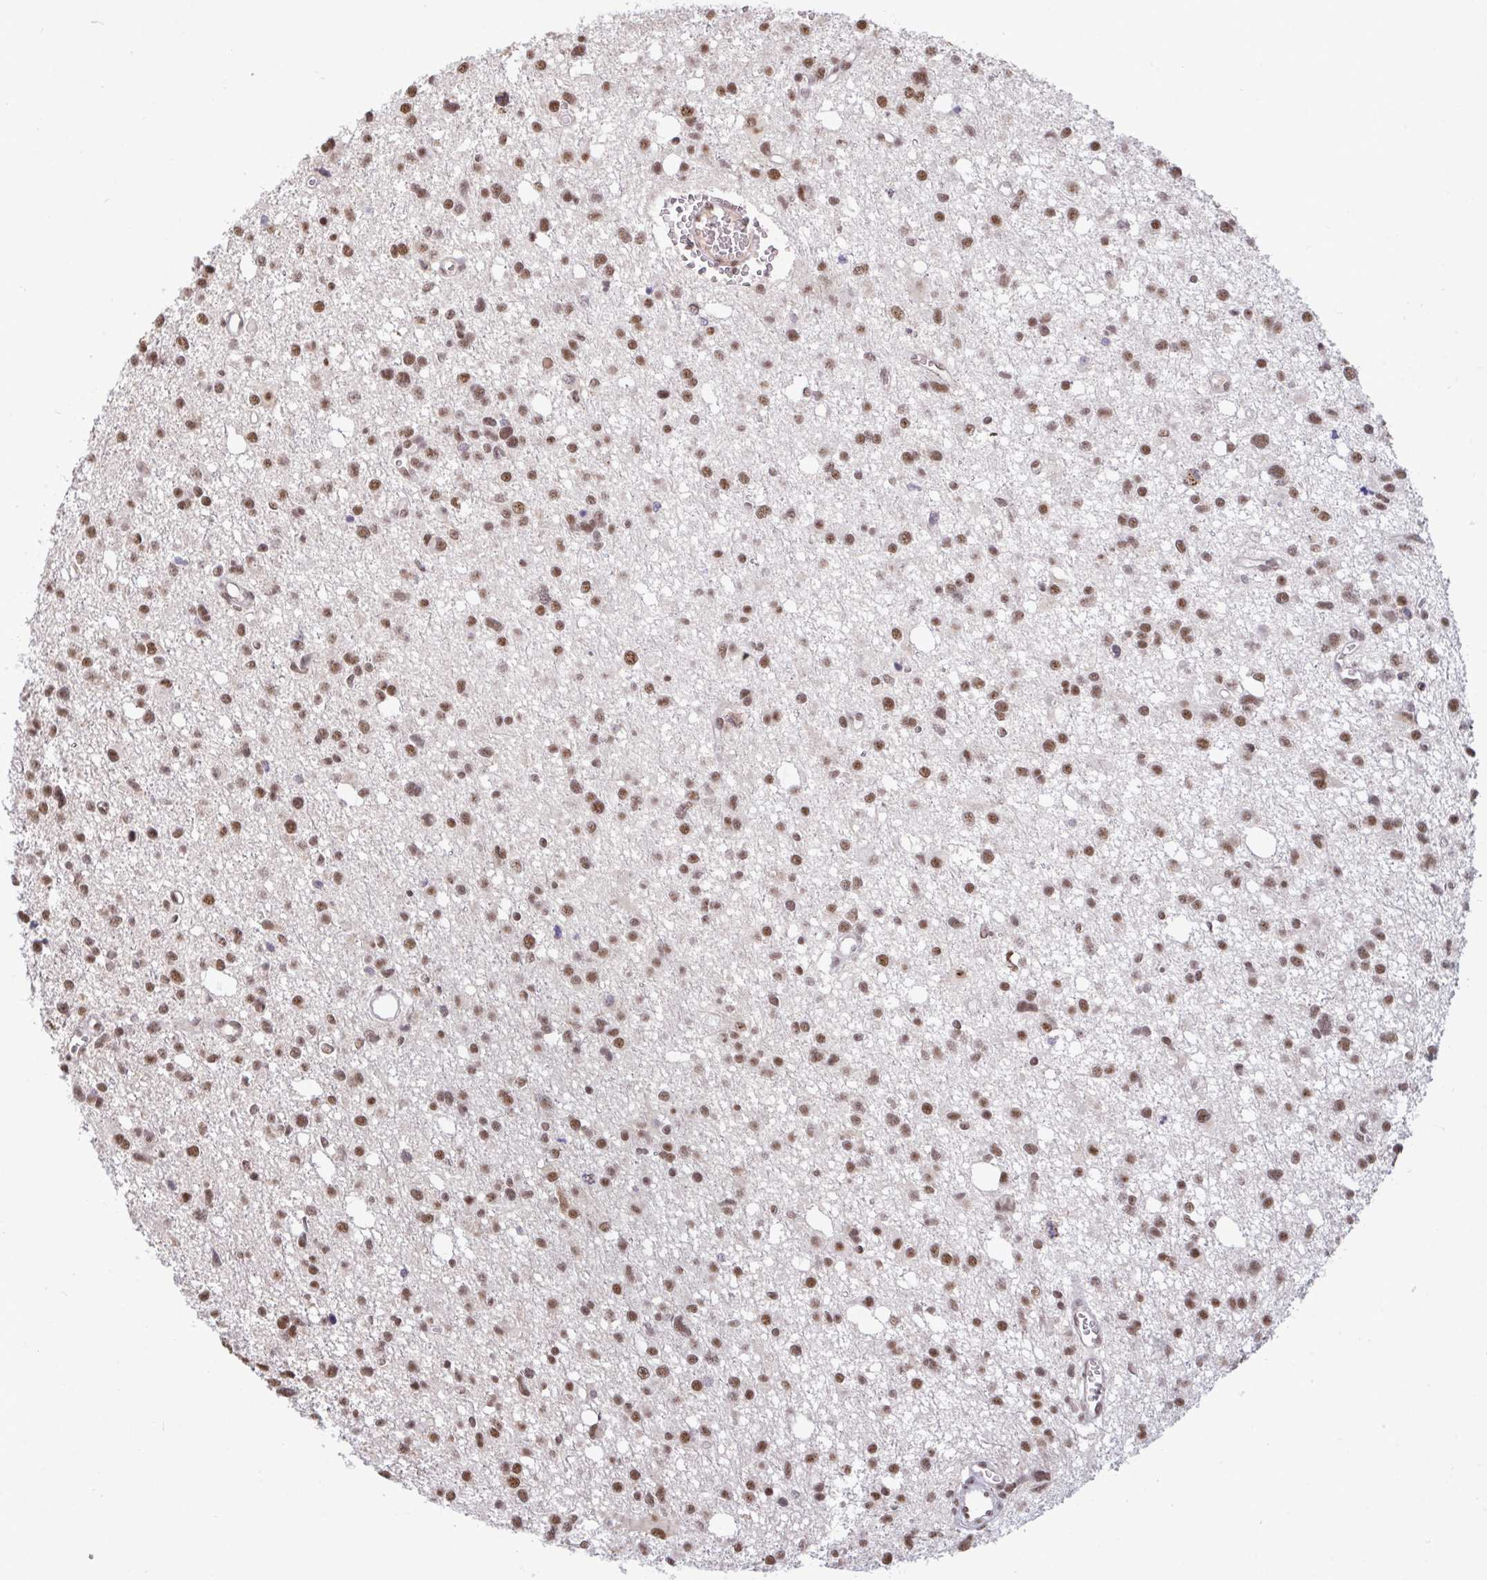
{"staining": {"intensity": "moderate", "quantity": ">75%", "location": "nuclear"}, "tissue": "glioma", "cell_type": "Tumor cells", "image_type": "cancer", "snomed": [{"axis": "morphology", "description": "Glioma, malignant, High grade"}, {"axis": "topography", "description": "Brain"}], "caption": "Malignant glioma (high-grade) was stained to show a protein in brown. There is medium levels of moderate nuclear positivity in approximately >75% of tumor cells. (Stains: DAB in brown, nuclei in blue, Microscopy: brightfield microscopy at high magnification).", "gene": "PUF60", "patient": {"sex": "male", "age": 23}}